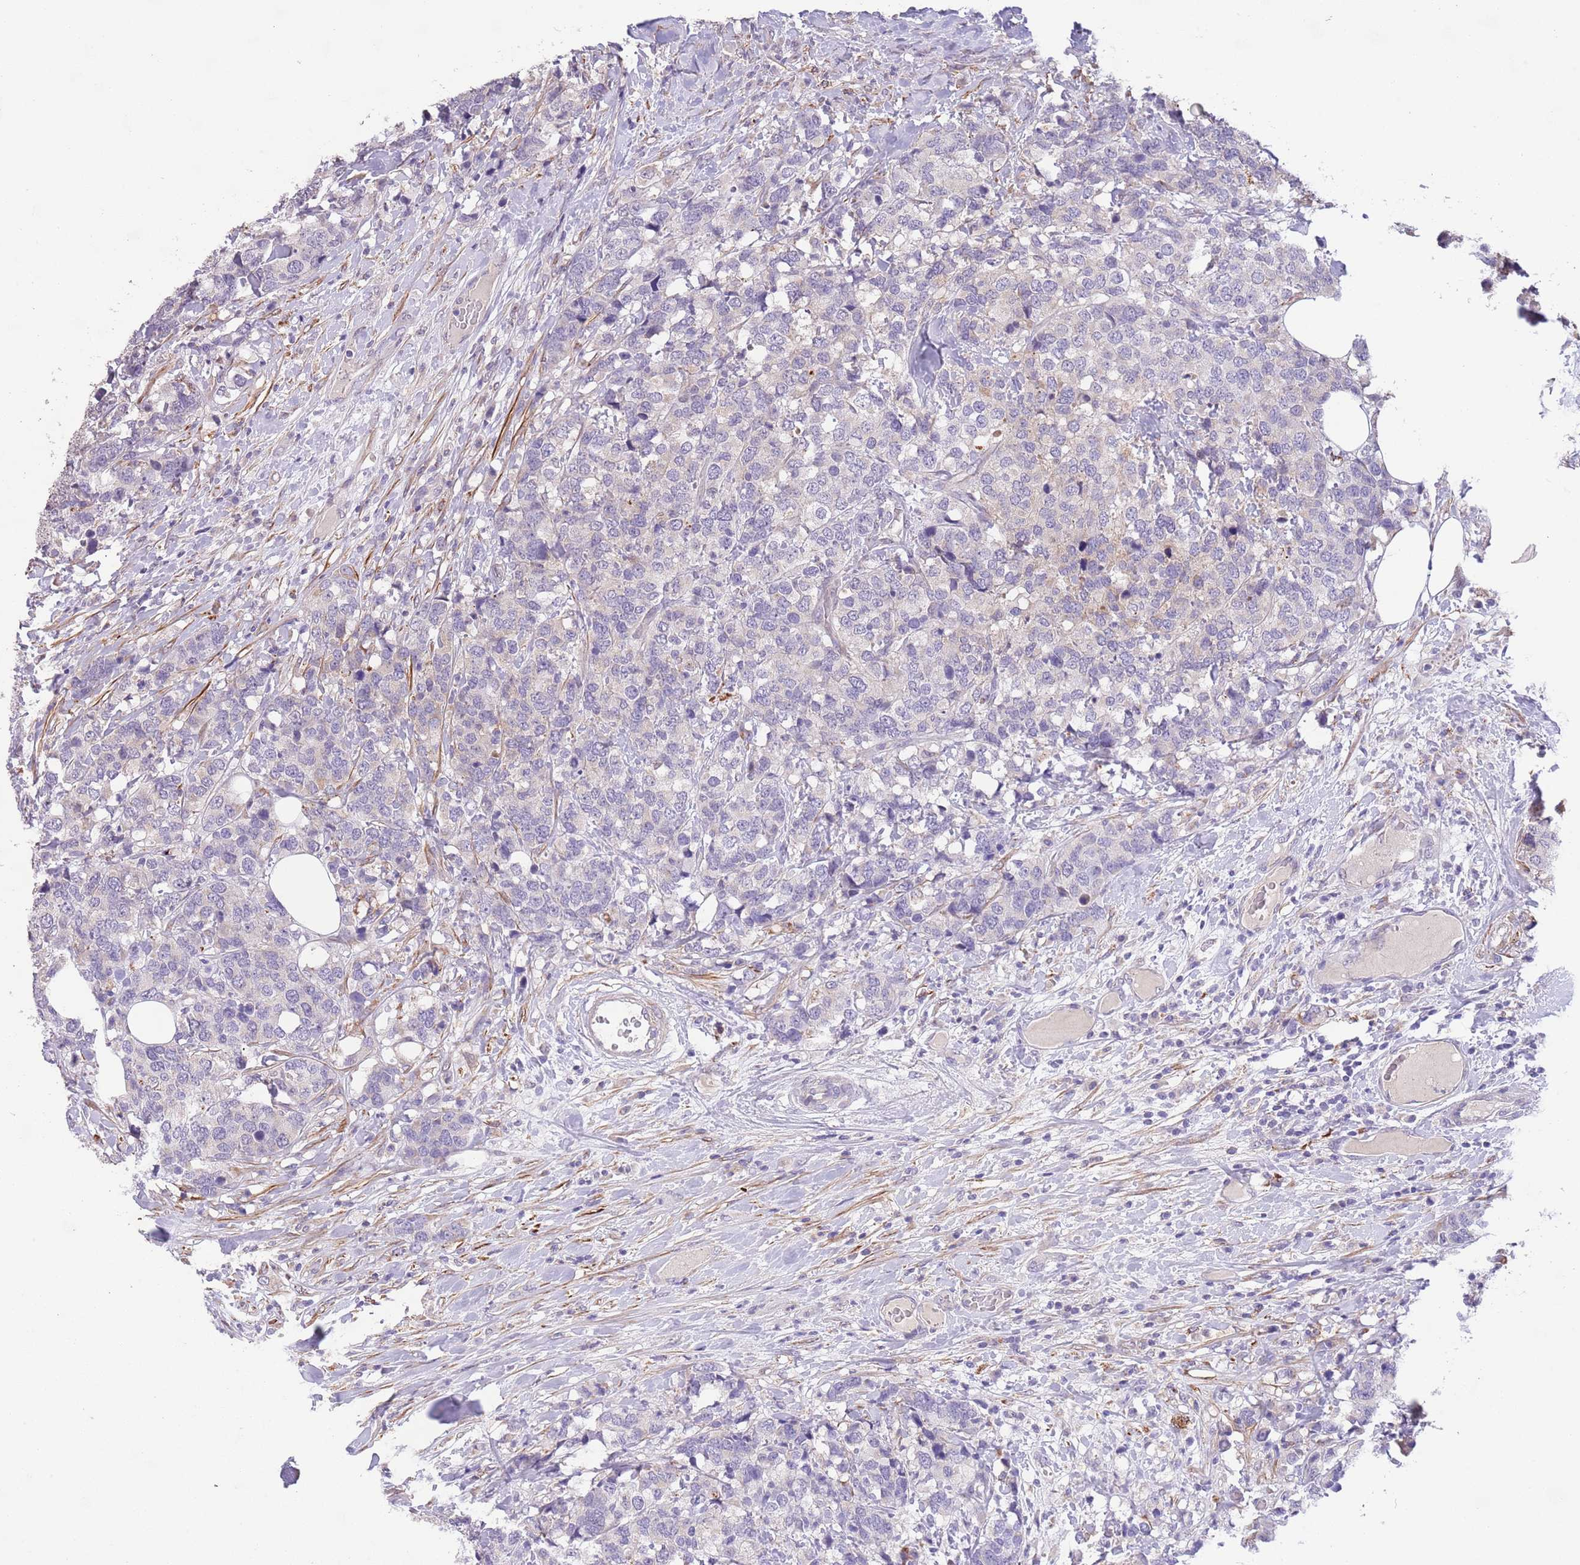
{"staining": {"intensity": "weak", "quantity": "<25%", "location": "cytoplasmic/membranous"}, "tissue": "breast cancer", "cell_type": "Tumor cells", "image_type": "cancer", "snomed": [{"axis": "morphology", "description": "Lobular carcinoma"}, {"axis": "topography", "description": "Breast"}], "caption": "Immunohistochemical staining of lobular carcinoma (breast) reveals no significant positivity in tumor cells. (DAB IHC, high magnification).", "gene": "ZNF658", "patient": {"sex": "female", "age": 59}}